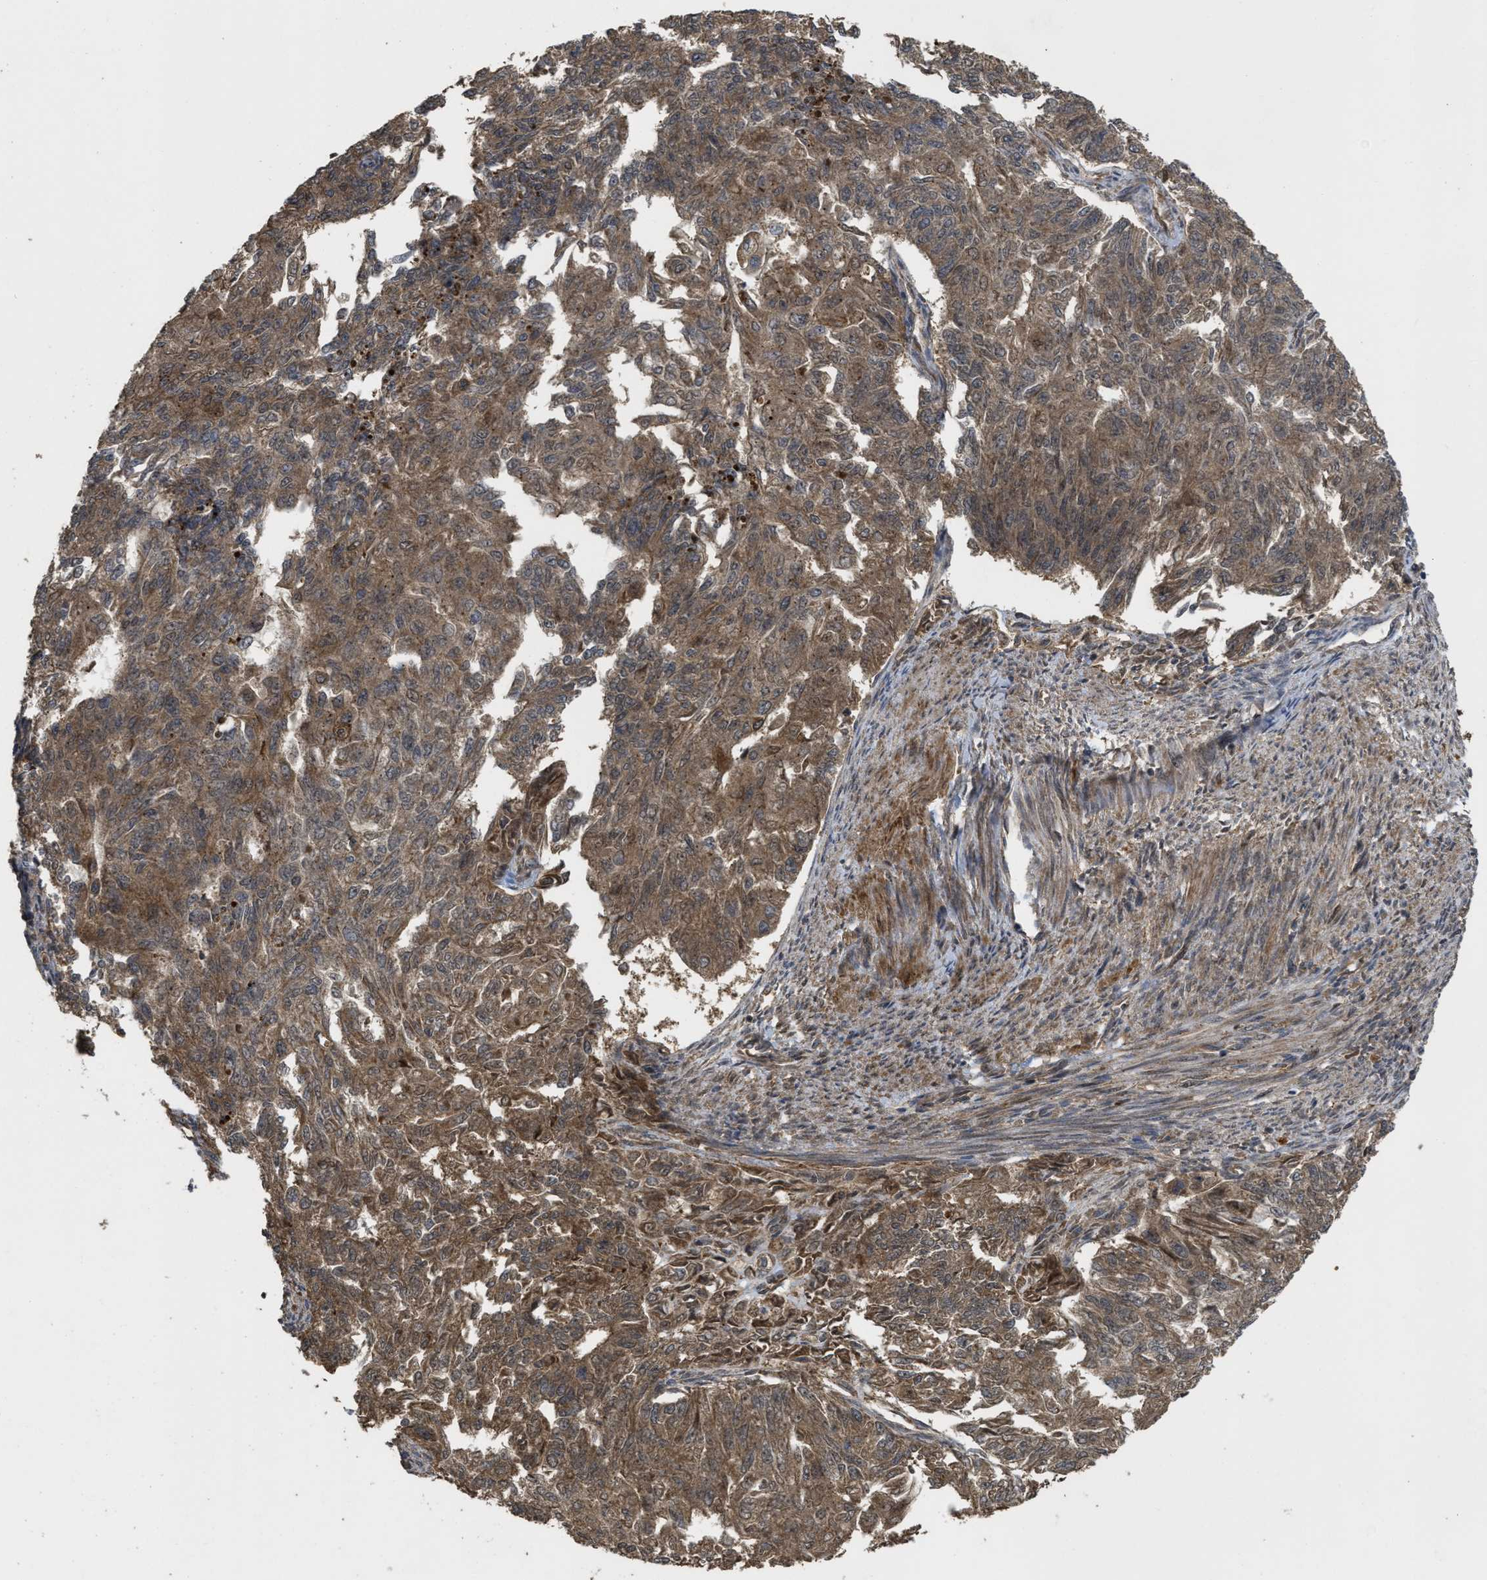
{"staining": {"intensity": "moderate", "quantity": ">75%", "location": "cytoplasmic/membranous"}, "tissue": "endometrial cancer", "cell_type": "Tumor cells", "image_type": "cancer", "snomed": [{"axis": "morphology", "description": "Adenocarcinoma, NOS"}, {"axis": "topography", "description": "Endometrium"}], "caption": "High-magnification brightfield microscopy of endometrial adenocarcinoma stained with DAB (brown) and counterstained with hematoxylin (blue). tumor cells exhibit moderate cytoplasmic/membranous staining is identified in approximately>75% of cells.", "gene": "FZD6", "patient": {"sex": "female", "age": 32}}